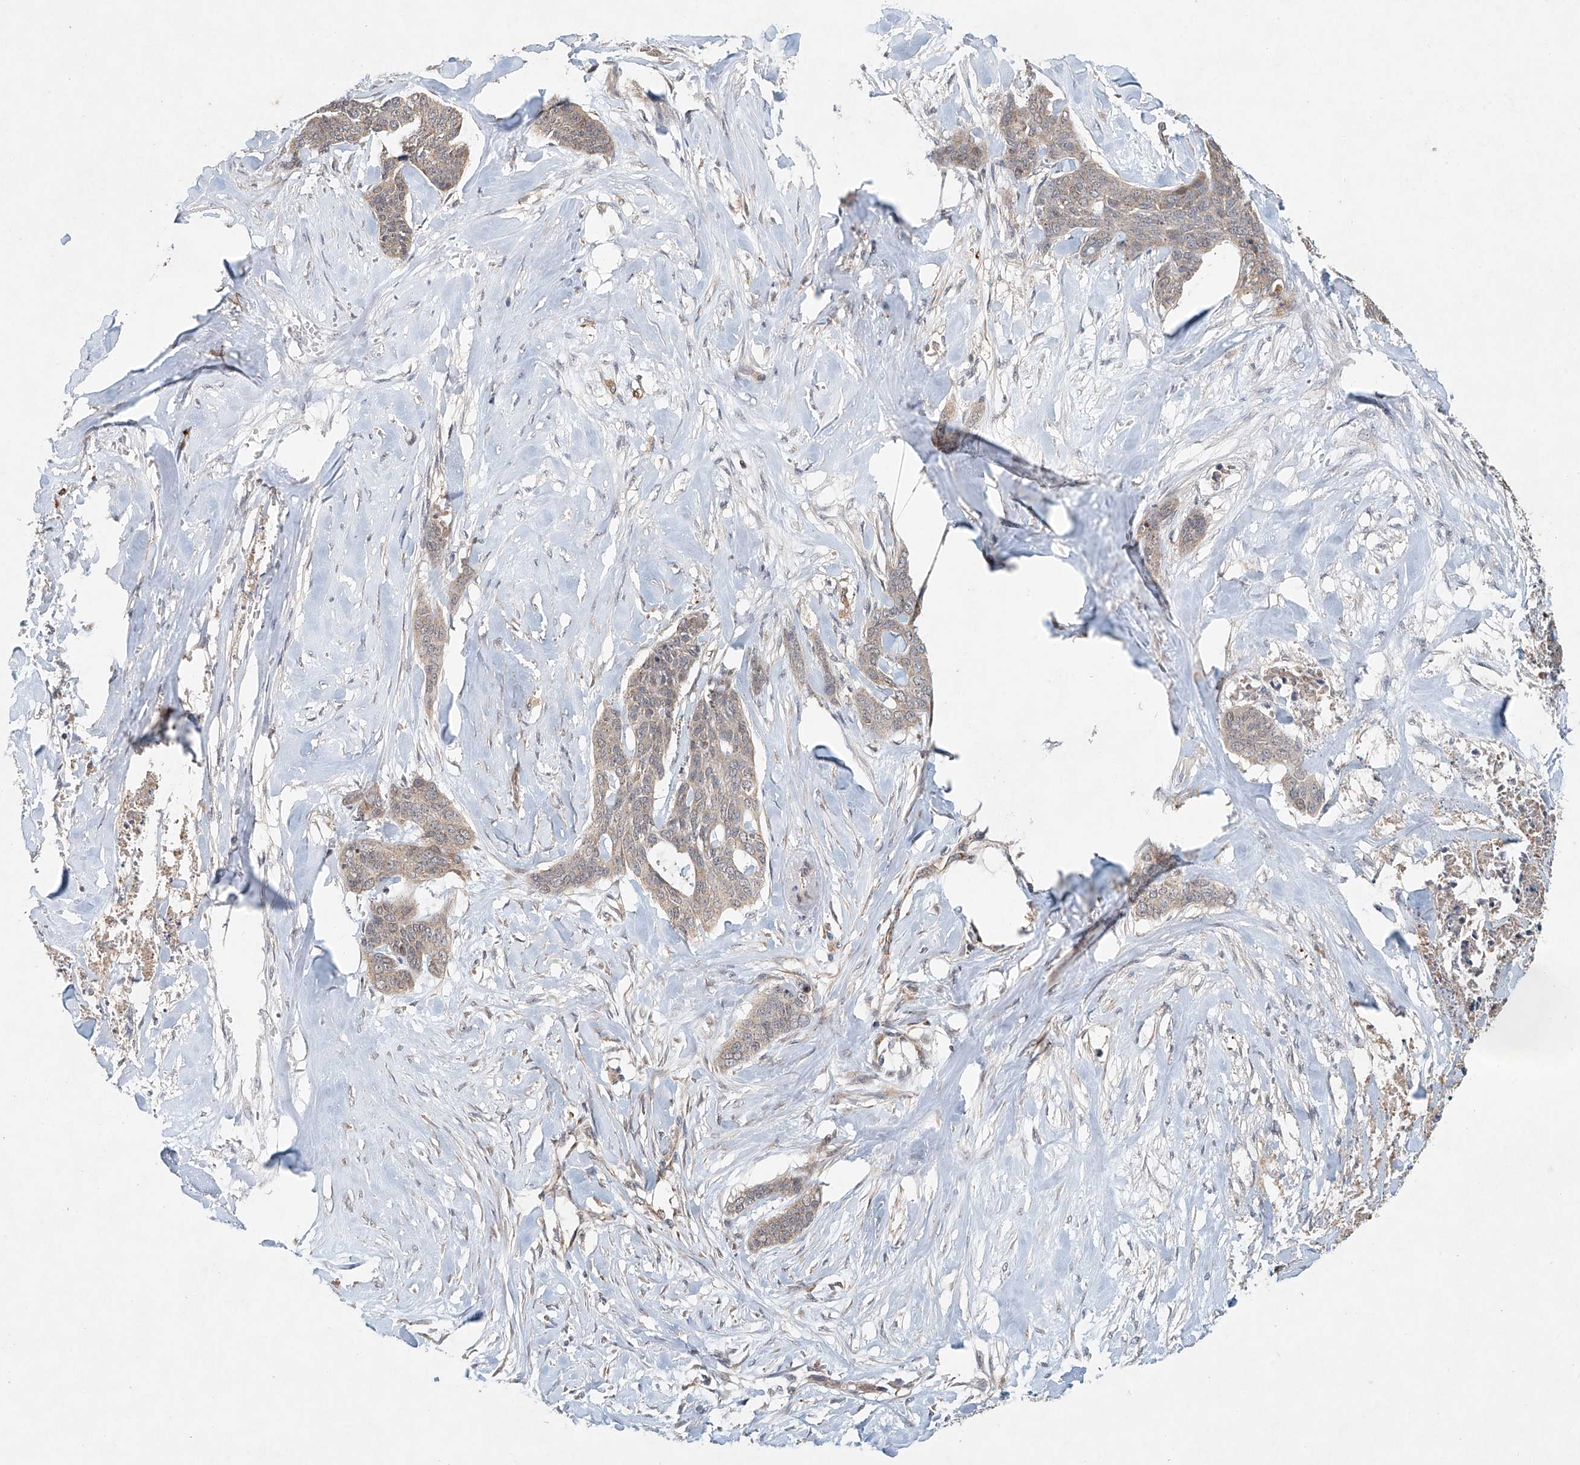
{"staining": {"intensity": "weak", "quantity": ">75%", "location": "cytoplasmic/membranous"}, "tissue": "skin cancer", "cell_type": "Tumor cells", "image_type": "cancer", "snomed": [{"axis": "morphology", "description": "Basal cell carcinoma"}, {"axis": "topography", "description": "Skin"}], "caption": "Skin cancer stained with IHC exhibits weak cytoplasmic/membranous expression in about >75% of tumor cells. (brown staining indicates protein expression, while blue staining denotes nuclei).", "gene": "DCAF11", "patient": {"sex": "female", "age": 64}}